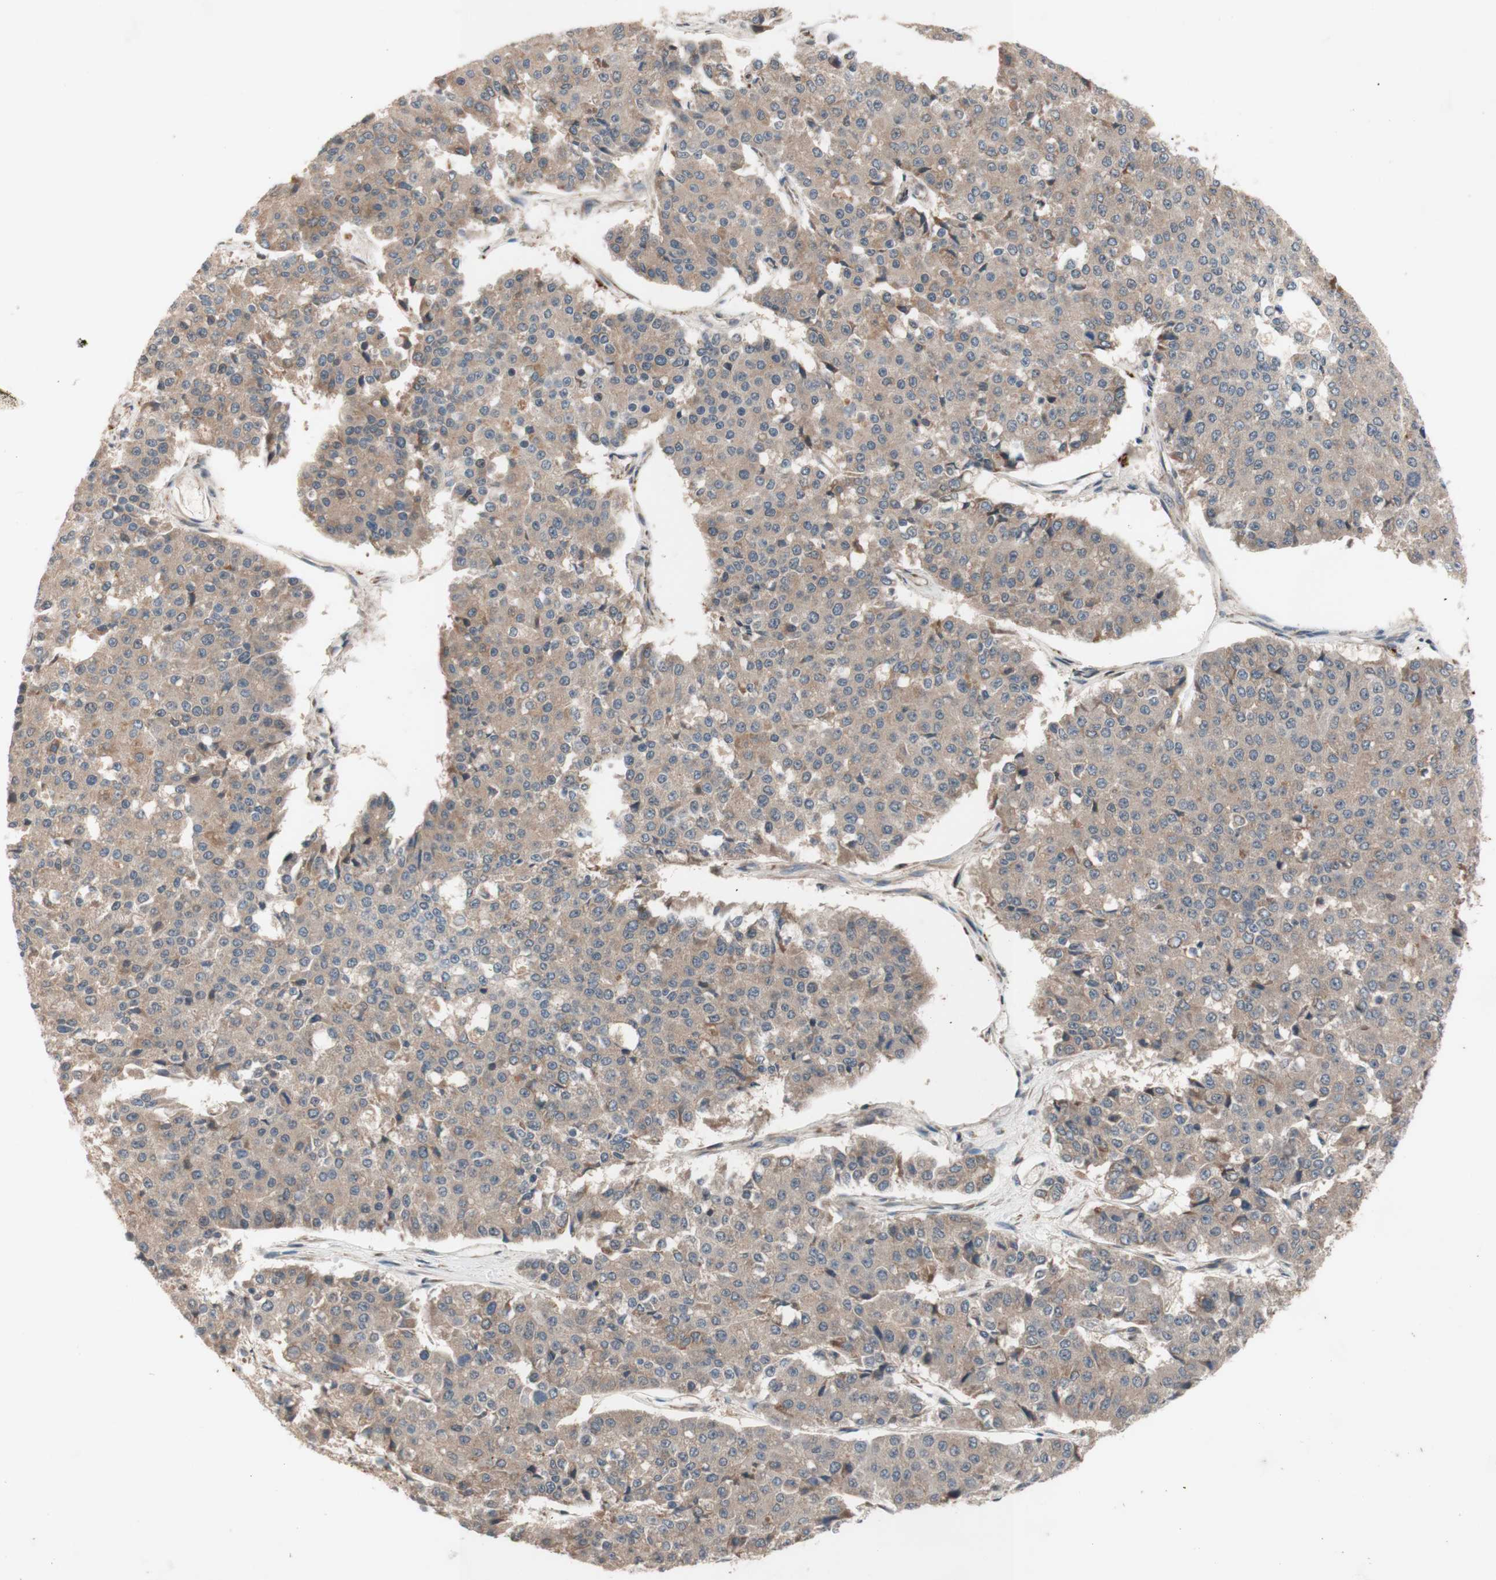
{"staining": {"intensity": "weak", "quantity": ">75%", "location": "cytoplasmic/membranous"}, "tissue": "pancreatic cancer", "cell_type": "Tumor cells", "image_type": "cancer", "snomed": [{"axis": "morphology", "description": "Adenocarcinoma, NOS"}, {"axis": "topography", "description": "Pancreas"}], "caption": "Protein expression analysis of adenocarcinoma (pancreatic) displays weak cytoplasmic/membranous staining in about >75% of tumor cells. (Stains: DAB (3,3'-diaminobenzidine) in brown, nuclei in blue, Microscopy: brightfield microscopy at high magnification).", "gene": "CD55", "patient": {"sex": "male", "age": 50}}